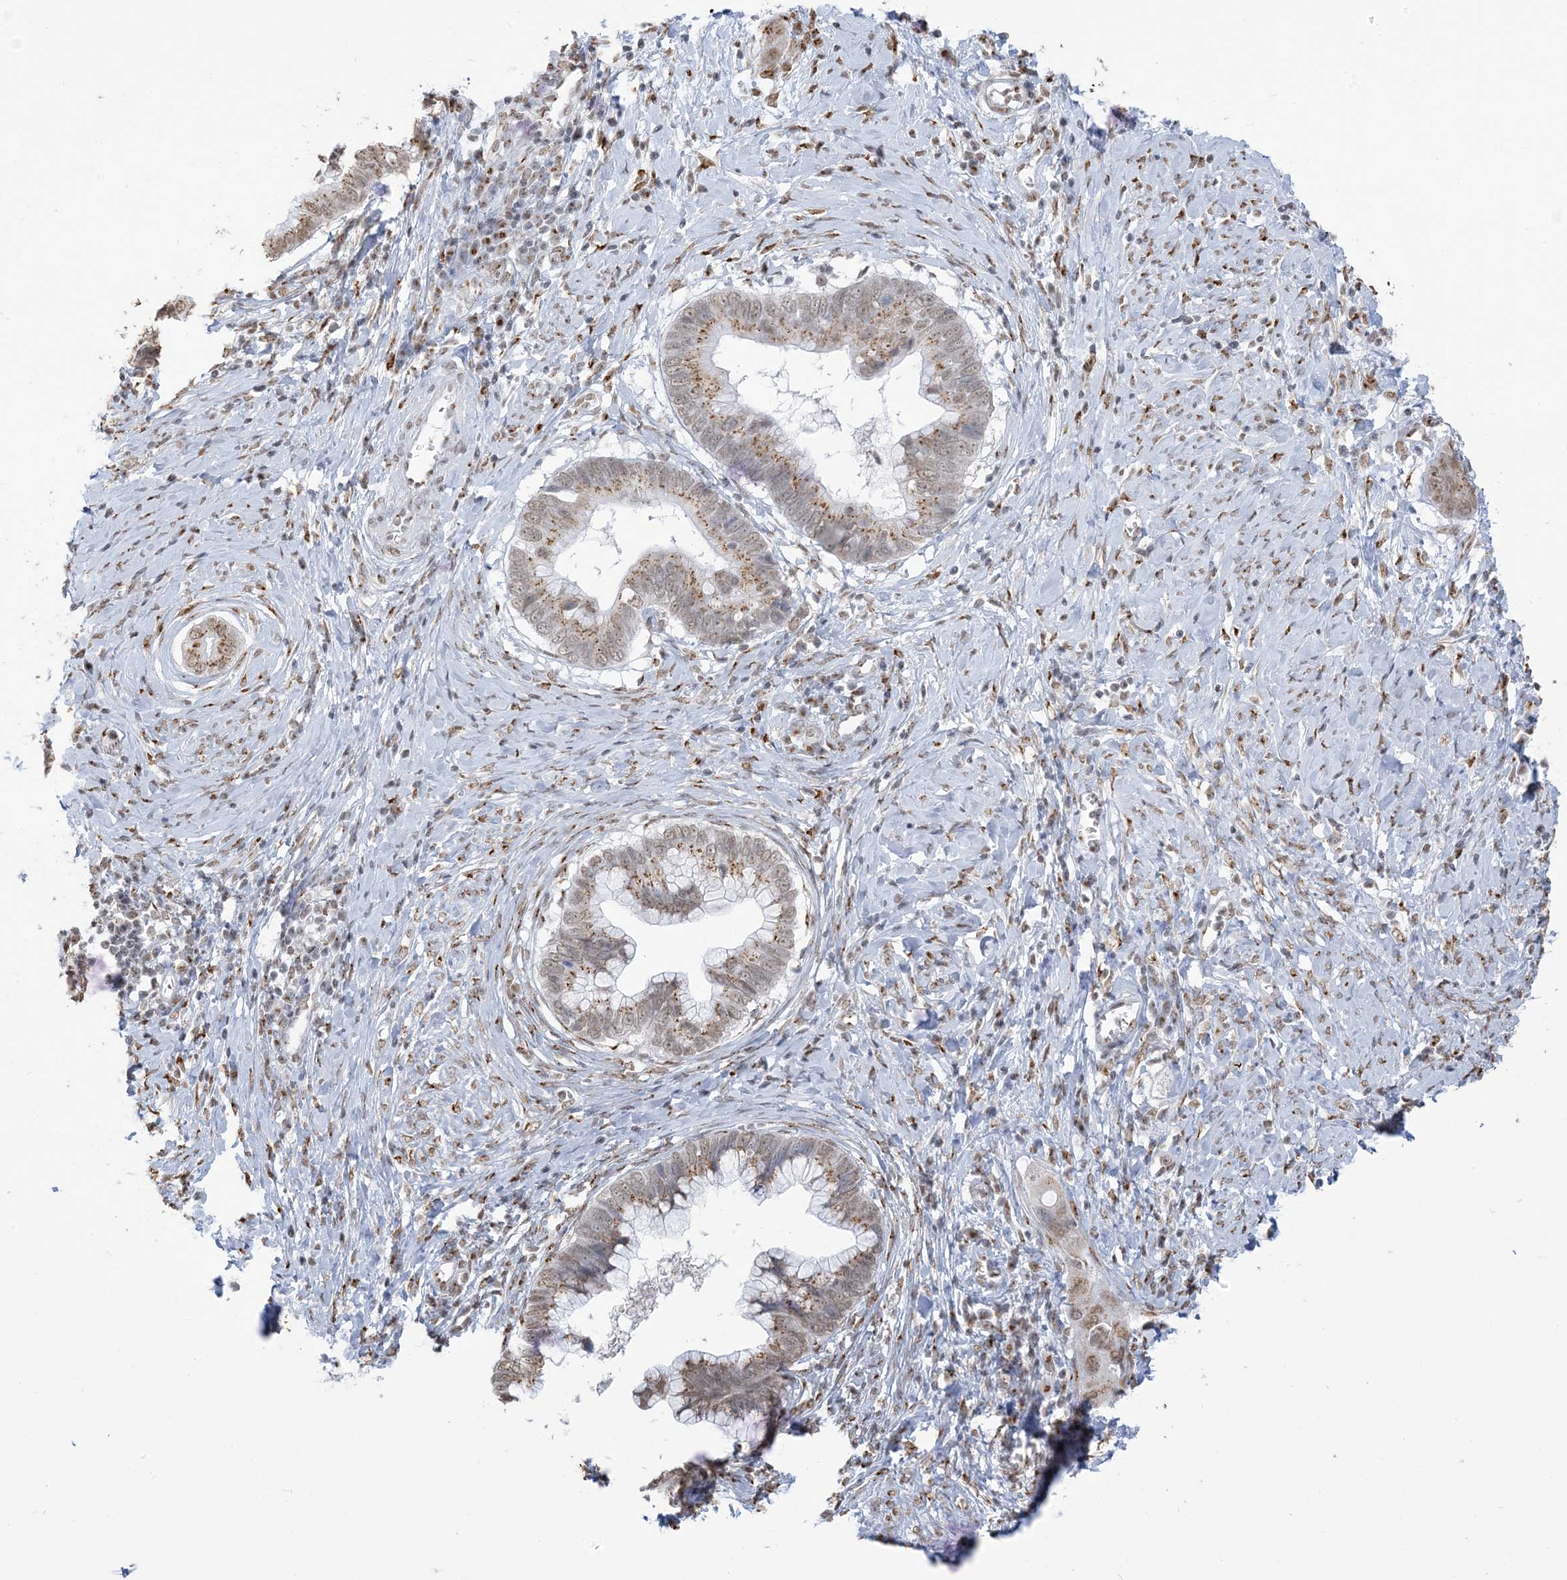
{"staining": {"intensity": "moderate", "quantity": ">75%", "location": "cytoplasmic/membranous,nuclear"}, "tissue": "cervical cancer", "cell_type": "Tumor cells", "image_type": "cancer", "snomed": [{"axis": "morphology", "description": "Adenocarcinoma, NOS"}, {"axis": "topography", "description": "Cervix"}], "caption": "Cervical cancer (adenocarcinoma) tissue reveals moderate cytoplasmic/membranous and nuclear staining in approximately >75% of tumor cells, visualized by immunohistochemistry. The protein is shown in brown color, while the nuclei are stained blue.", "gene": "GPR107", "patient": {"sex": "female", "age": 44}}